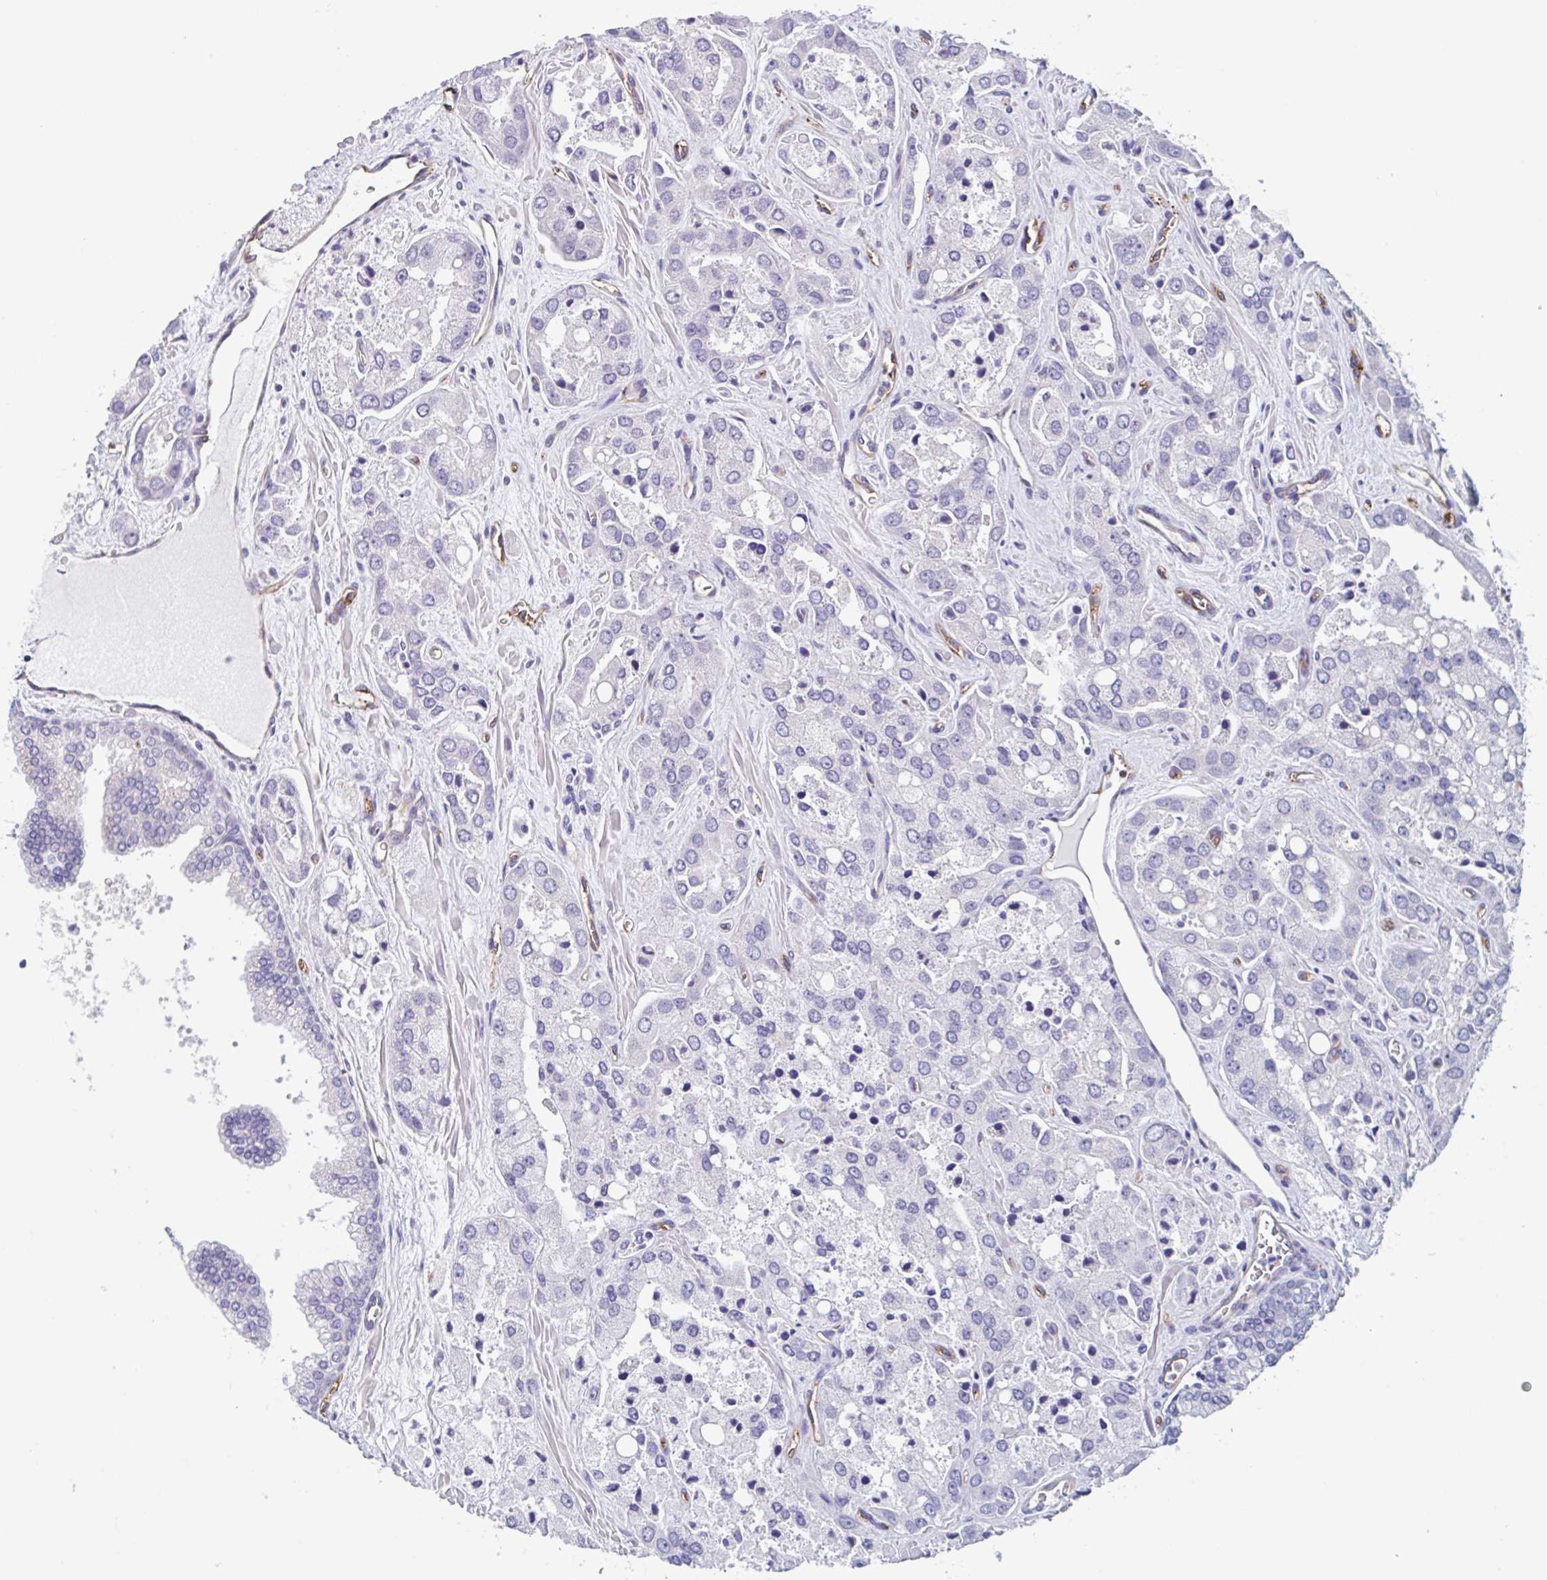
{"staining": {"intensity": "negative", "quantity": "none", "location": "none"}, "tissue": "prostate cancer", "cell_type": "Tumor cells", "image_type": "cancer", "snomed": [{"axis": "morphology", "description": "Normal tissue, NOS"}, {"axis": "morphology", "description": "Adenocarcinoma, High grade"}, {"axis": "topography", "description": "Prostate"}, {"axis": "topography", "description": "Peripheral nerve tissue"}], "caption": "This is an immunohistochemistry histopathology image of human adenocarcinoma (high-grade) (prostate). There is no staining in tumor cells.", "gene": "EHD4", "patient": {"sex": "male", "age": 68}}